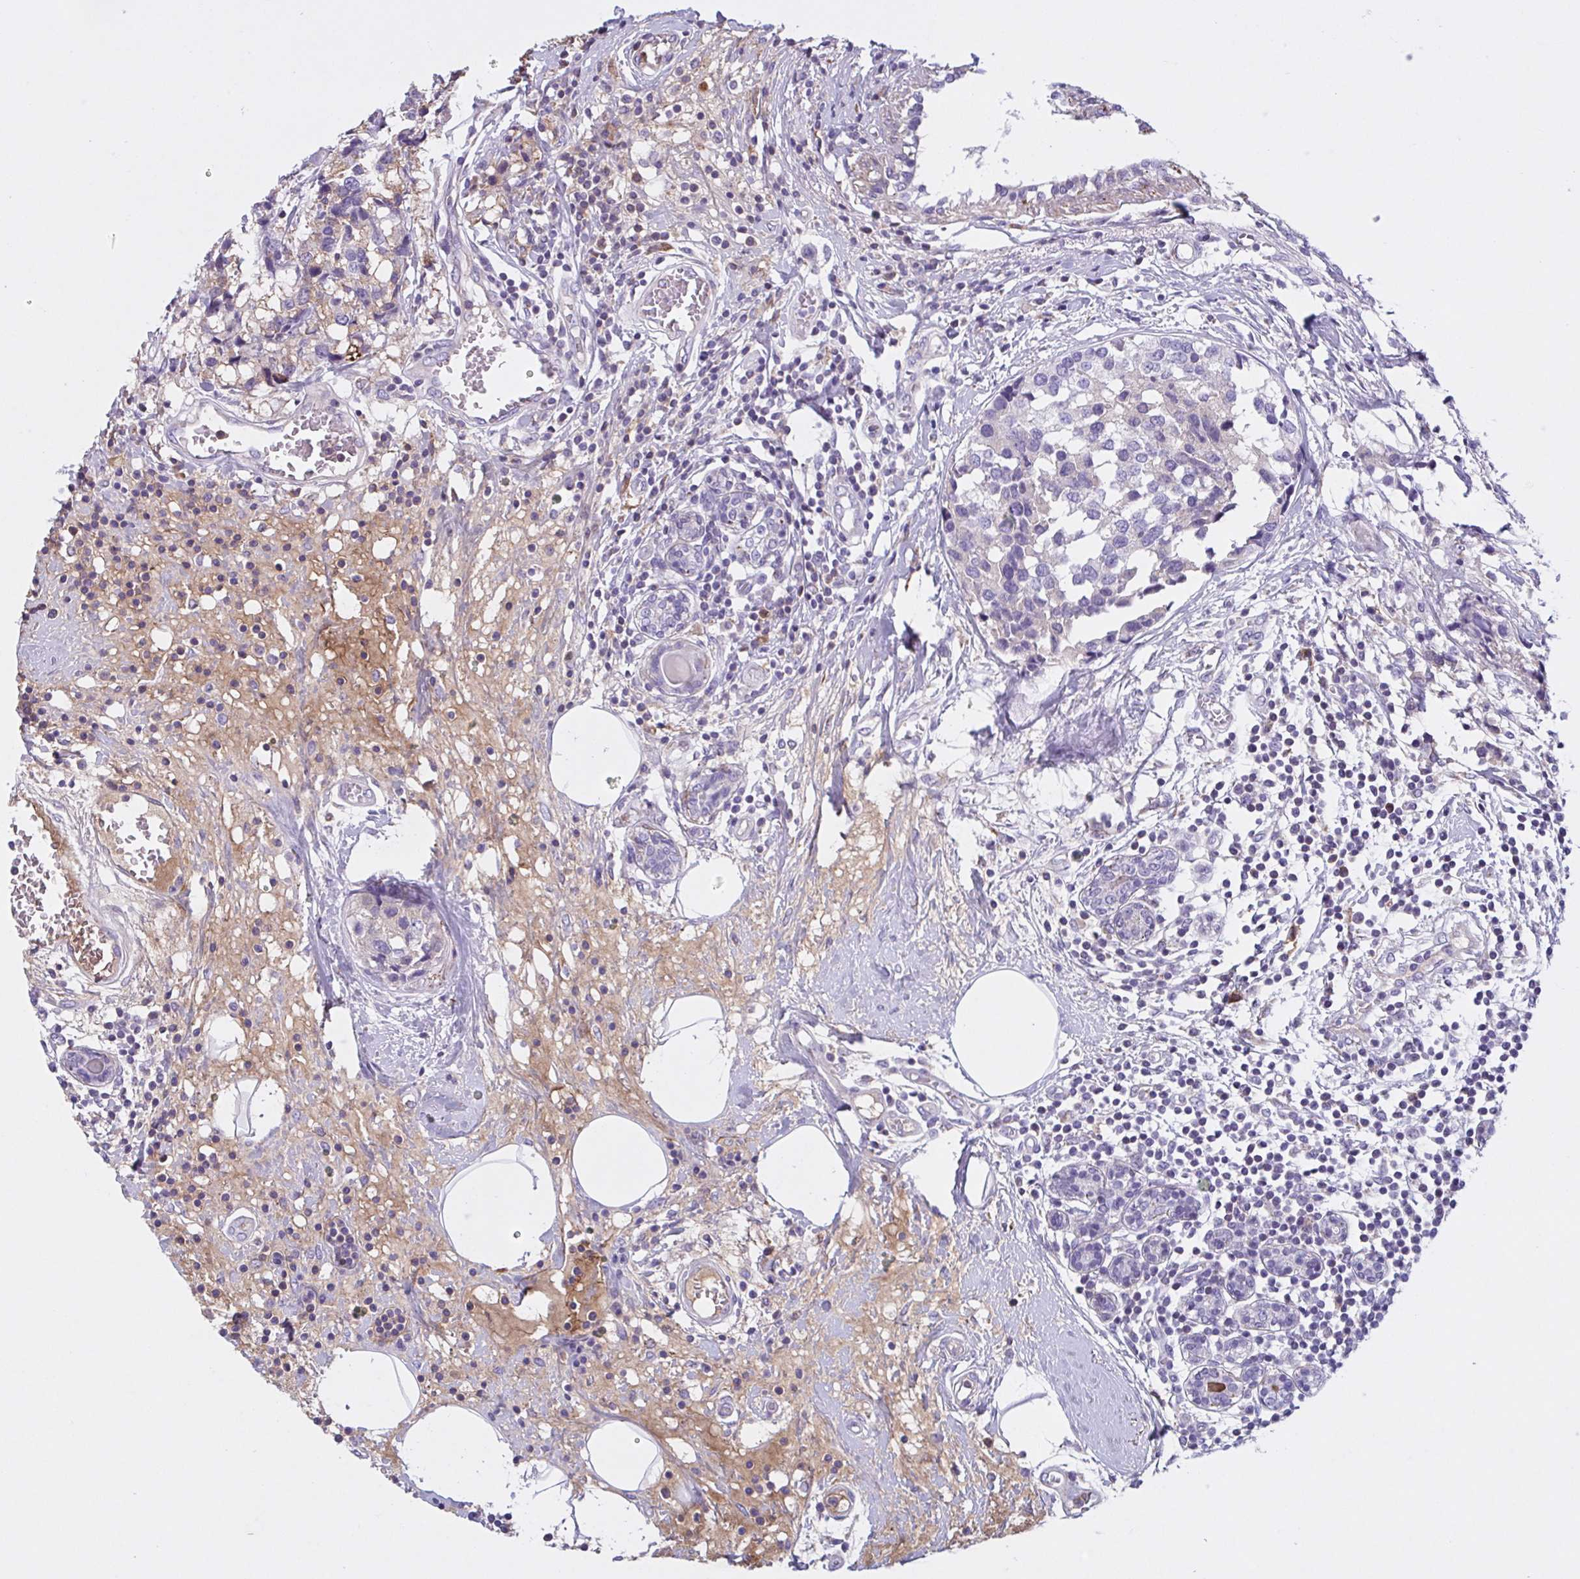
{"staining": {"intensity": "negative", "quantity": "none", "location": "none"}, "tissue": "breast cancer", "cell_type": "Tumor cells", "image_type": "cancer", "snomed": [{"axis": "morphology", "description": "Lobular carcinoma"}, {"axis": "topography", "description": "Breast"}], "caption": "This is an immunohistochemistry image of human breast cancer (lobular carcinoma). There is no expression in tumor cells.", "gene": "F13B", "patient": {"sex": "female", "age": 59}}